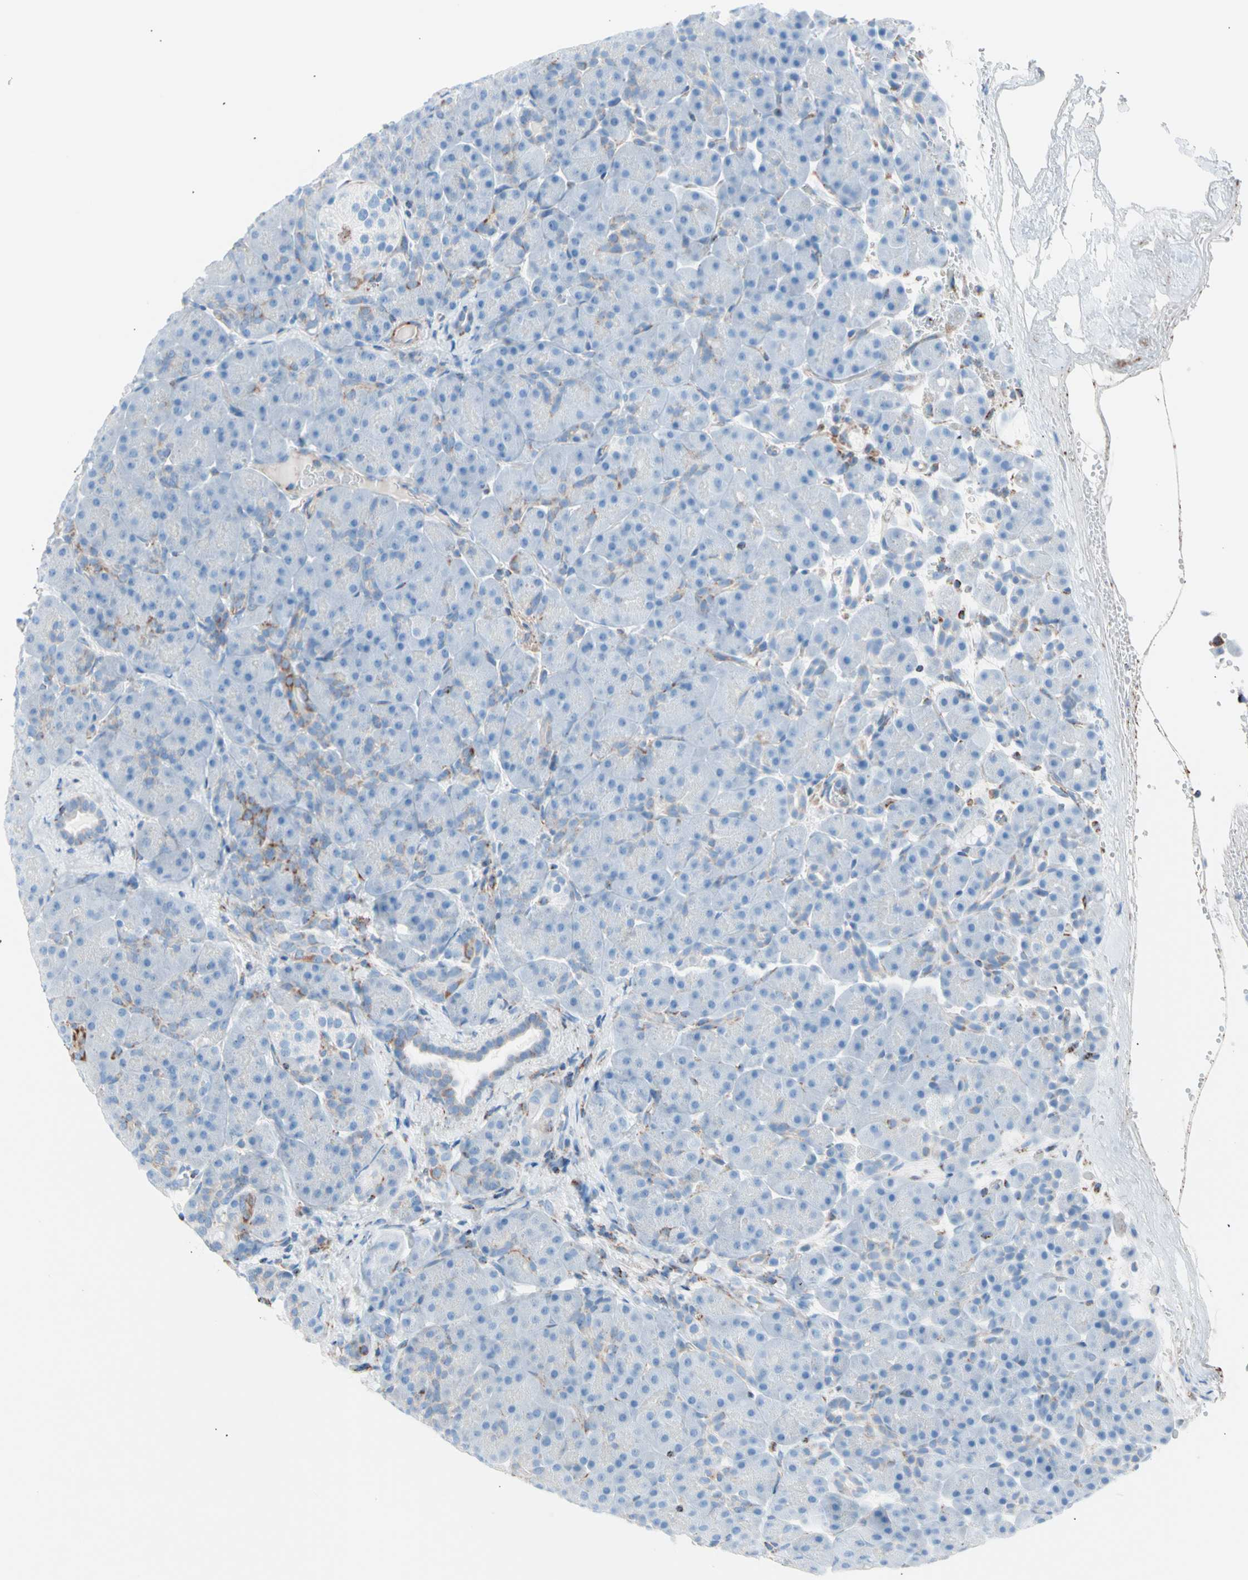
{"staining": {"intensity": "weak", "quantity": "25%-75%", "location": "cytoplasmic/membranous"}, "tissue": "pancreas", "cell_type": "Exocrine glandular cells", "image_type": "normal", "snomed": [{"axis": "morphology", "description": "Normal tissue, NOS"}, {"axis": "topography", "description": "Pancreas"}], "caption": "The immunohistochemical stain shows weak cytoplasmic/membranous staining in exocrine glandular cells of unremarkable pancreas.", "gene": "HK1", "patient": {"sex": "male", "age": 66}}